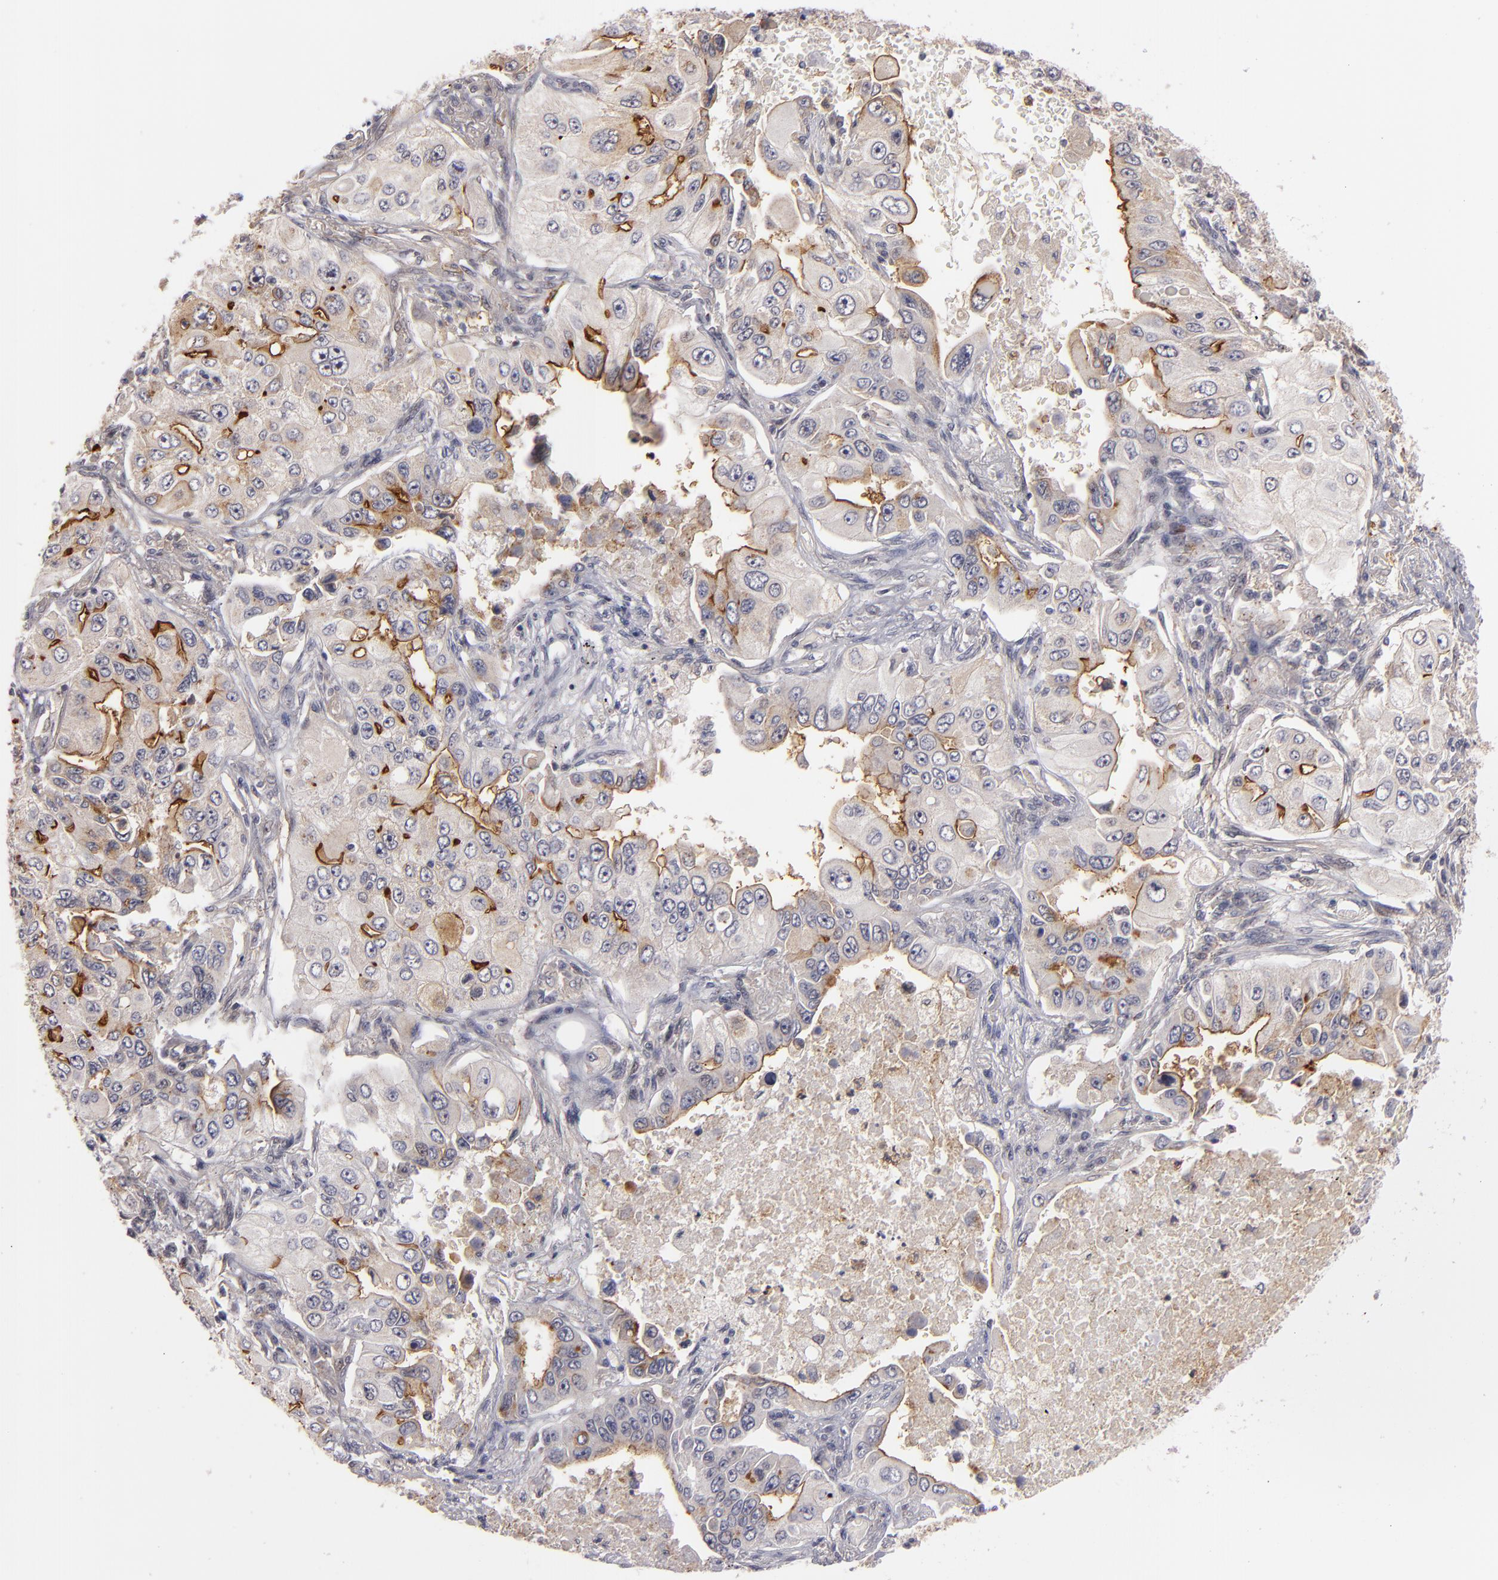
{"staining": {"intensity": "moderate", "quantity": ">75%", "location": "cytoplasmic/membranous"}, "tissue": "lung cancer", "cell_type": "Tumor cells", "image_type": "cancer", "snomed": [{"axis": "morphology", "description": "Adenocarcinoma, NOS"}, {"axis": "topography", "description": "Lung"}], "caption": "A photomicrograph of lung cancer stained for a protein demonstrates moderate cytoplasmic/membranous brown staining in tumor cells. (Brightfield microscopy of DAB IHC at high magnification).", "gene": "STX3", "patient": {"sex": "male", "age": 84}}